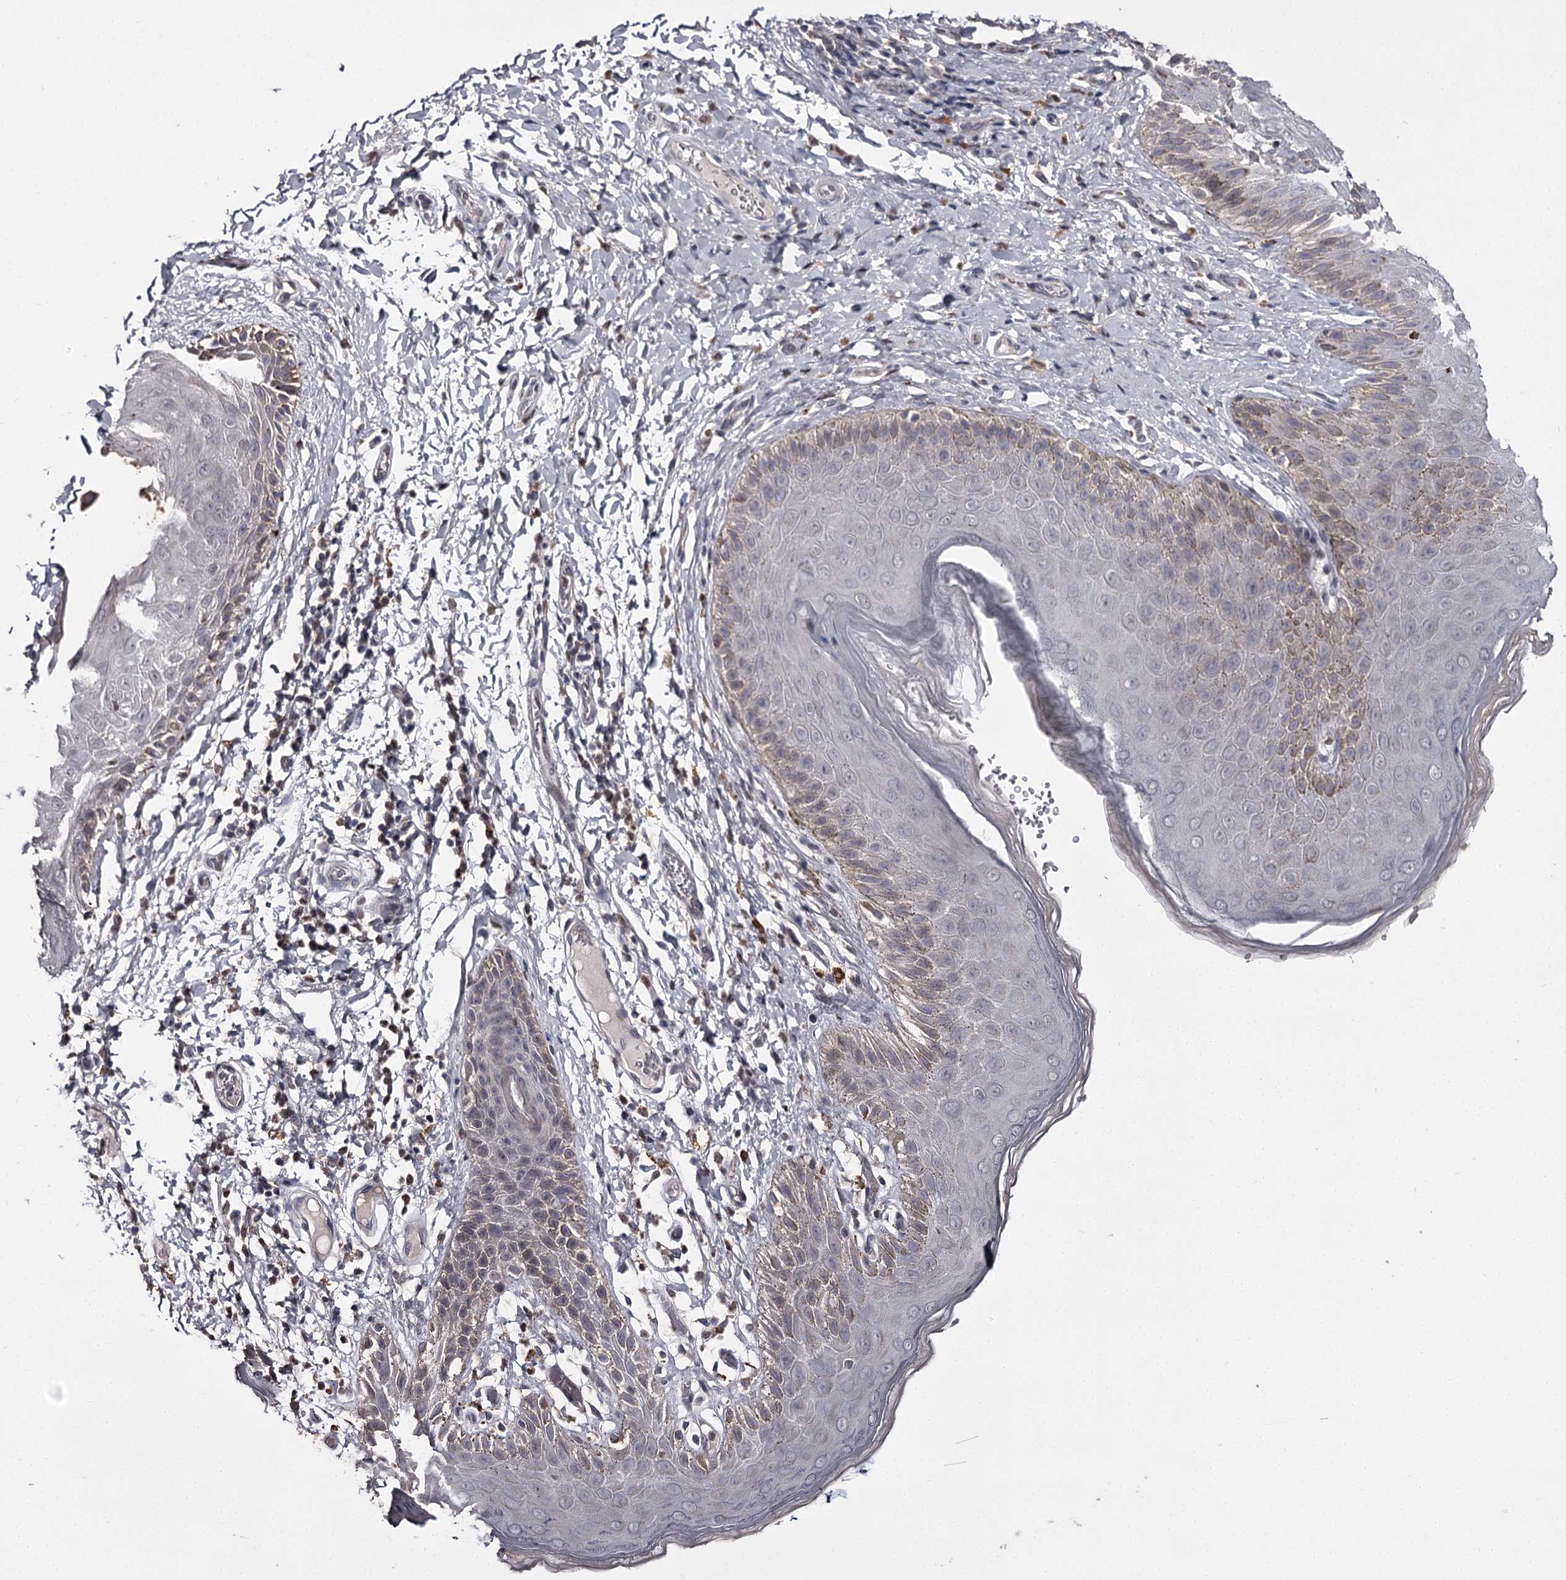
{"staining": {"intensity": "weak", "quantity": "<25%", "location": "cytoplasmic/membranous"}, "tissue": "skin", "cell_type": "Epidermal cells", "image_type": "normal", "snomed": [{"axis": "morphology", "description": "Normal tissue, NOS"}, {"axis": "topography", "description": "Anal"}], "caption": "Skin was stained to show a protein in brown. There is no significant positivity in epidermal cells. The staining was performed using DAB to visualize the protein expression in brown, while the nuclei were stained in blue with hematoxylin (Magnification: 20x).", "gene": "SLC32A1", "patient": {"sex": "male", "age": 44}}